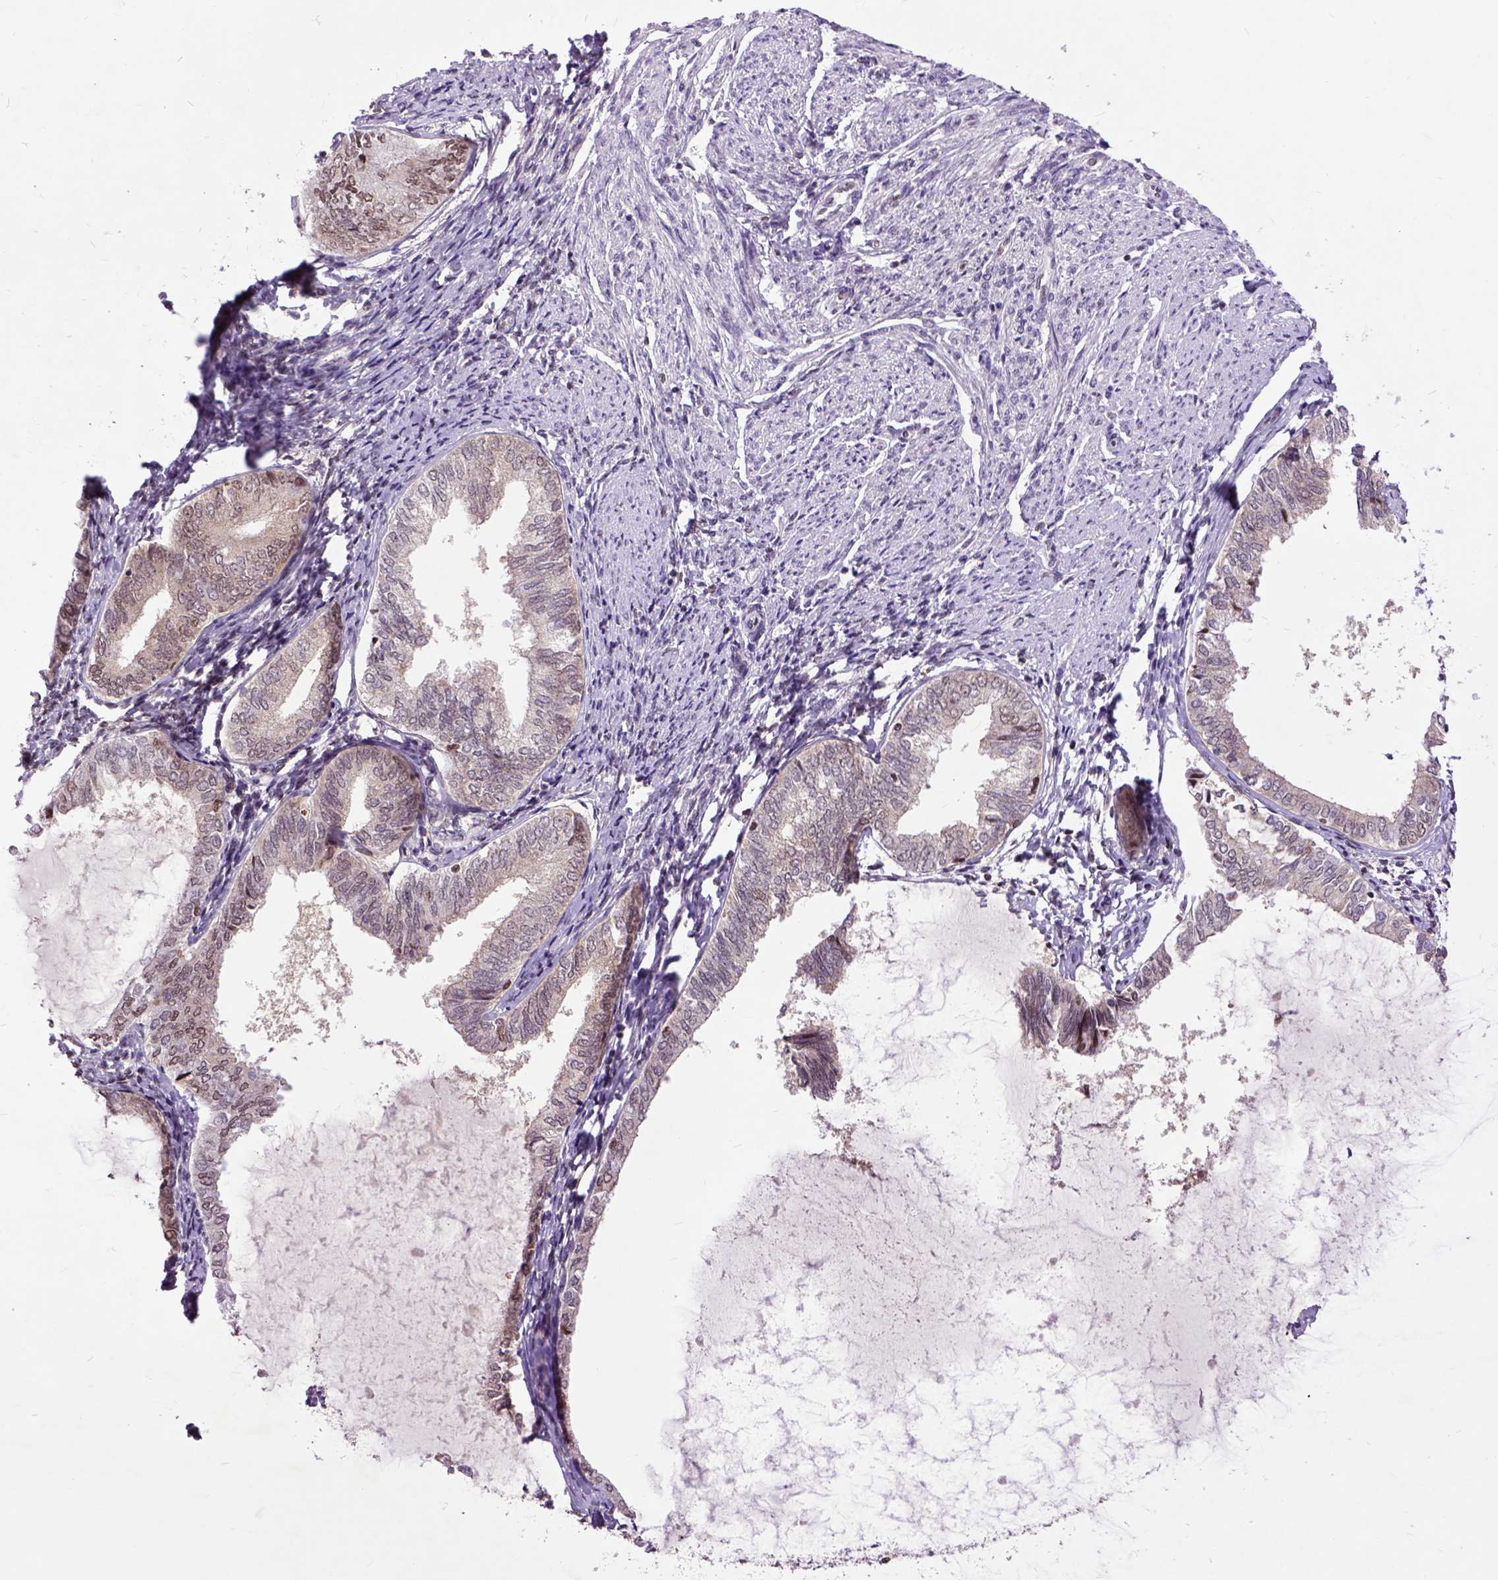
{"staining": {"intensity": "weak", "quantity": ">75%", "location": "cytoplasmic/membranous"}, "tissue": "endometrial cancer", "cell_type": "Tumor cells", "image_type": "cancer", "snomed": [{"axis": "morphology", "description": "Adenocarcinoma, NOS"}, {"axis": "topography", "description": "Endometrium"}], "caption": "Immunohistochemical staining of human endometrial cancer (adenocarcinoma) reveals weak cytoplasmic/membranous protein staining in approximately >75% of tumor cells.", "gene": "RCC2", "patient": {"sex": "female", "age": 68}}